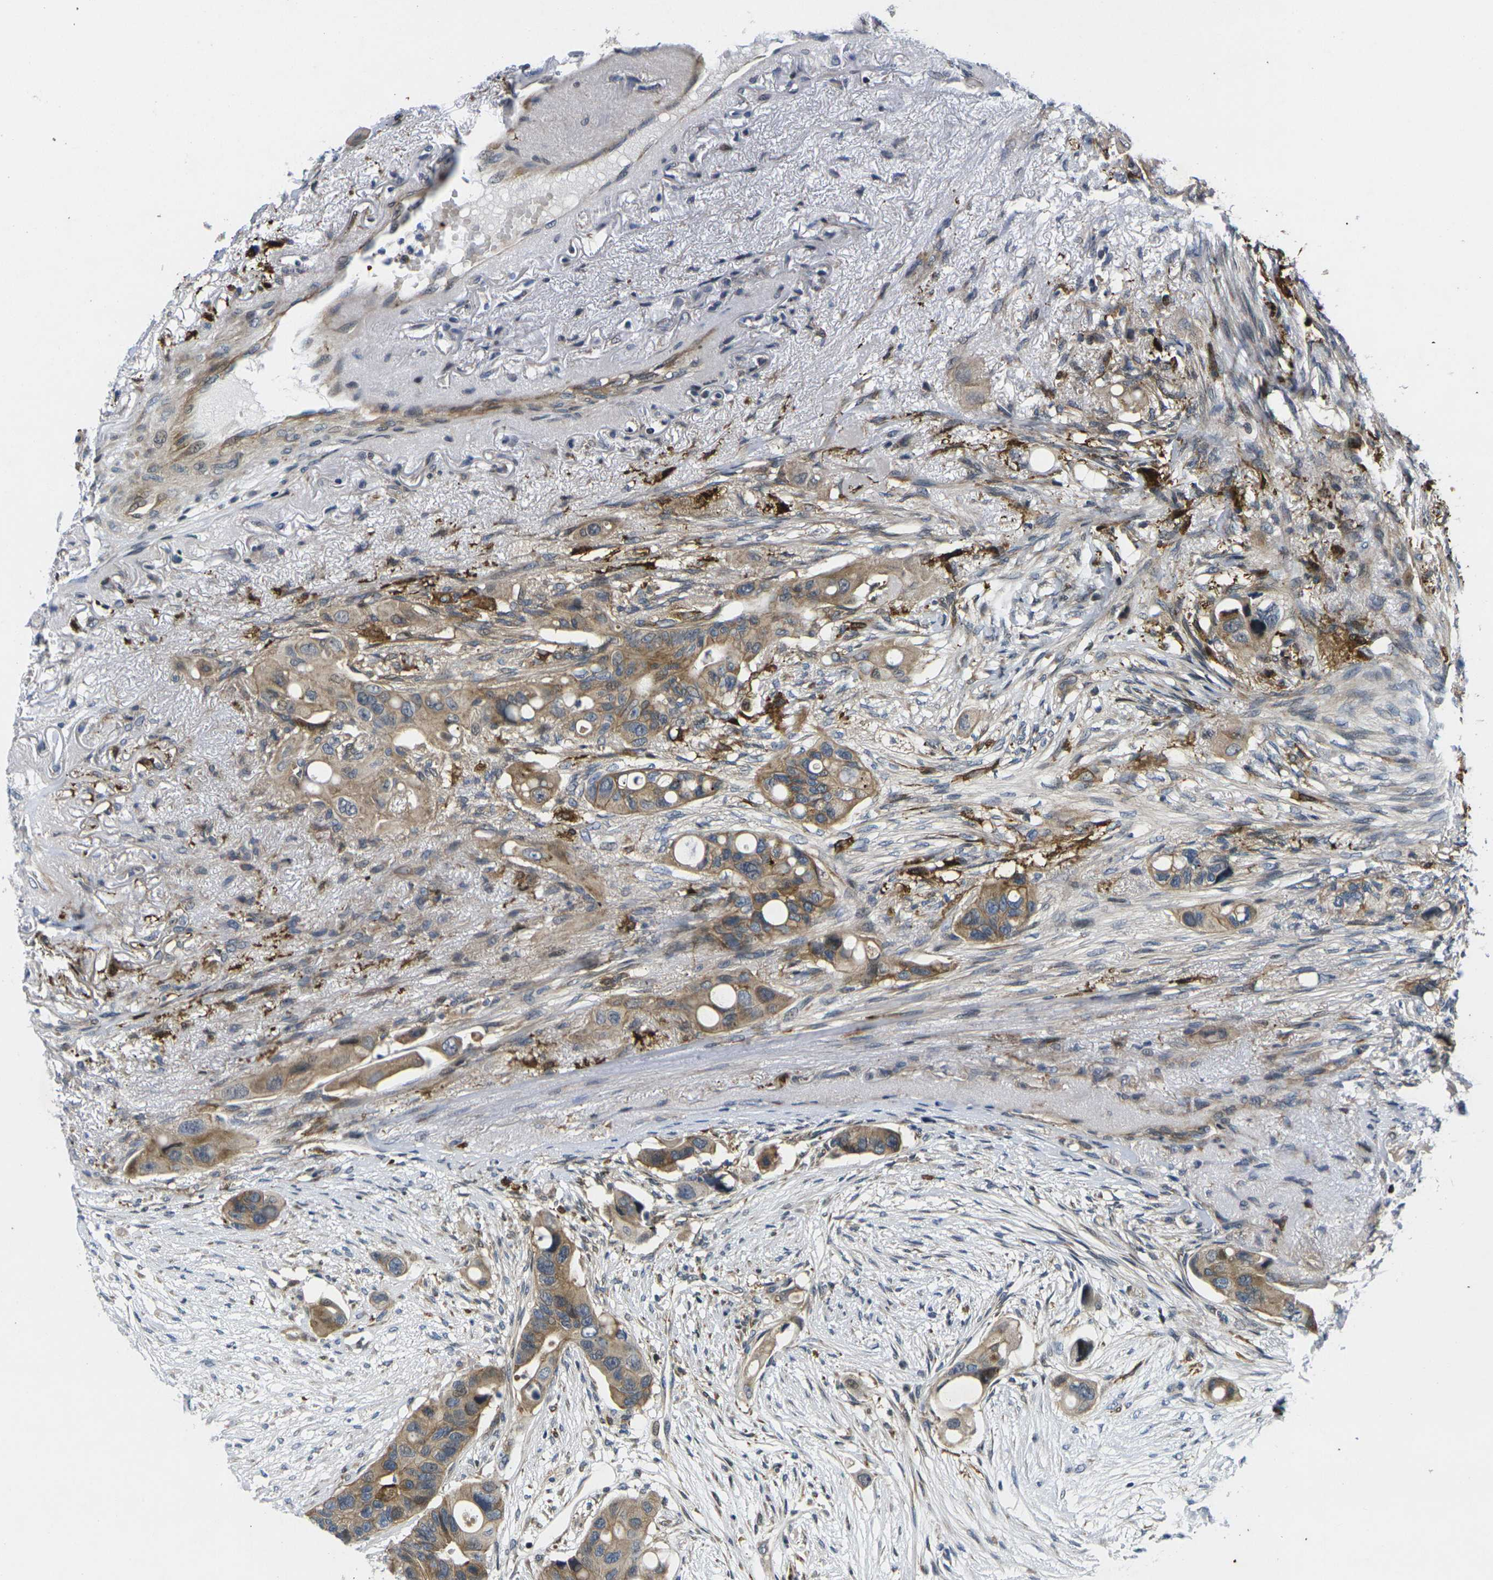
{"staining": {"intensity": "moderate", "quantity": ">75%", "location": "cytoplasmic/membranous"}, "tissue": "colorectal cancer", "cell_type": "Tumor cells", "image_type": "cancer", "snomed": [{"axis": "morphology", "description": "Adenocarcinoma, NOS"}, {"axis": "topography", "description": "Colon"}], "caption": "A medium amount of moderate cytoplasmic/membranous positivity is seen in approximately >75% of tumor cells in adenocarcinoma (colorectal) tissue.", "gene": "ROBO2", "patient": {"sex": "female", "age": 57}}